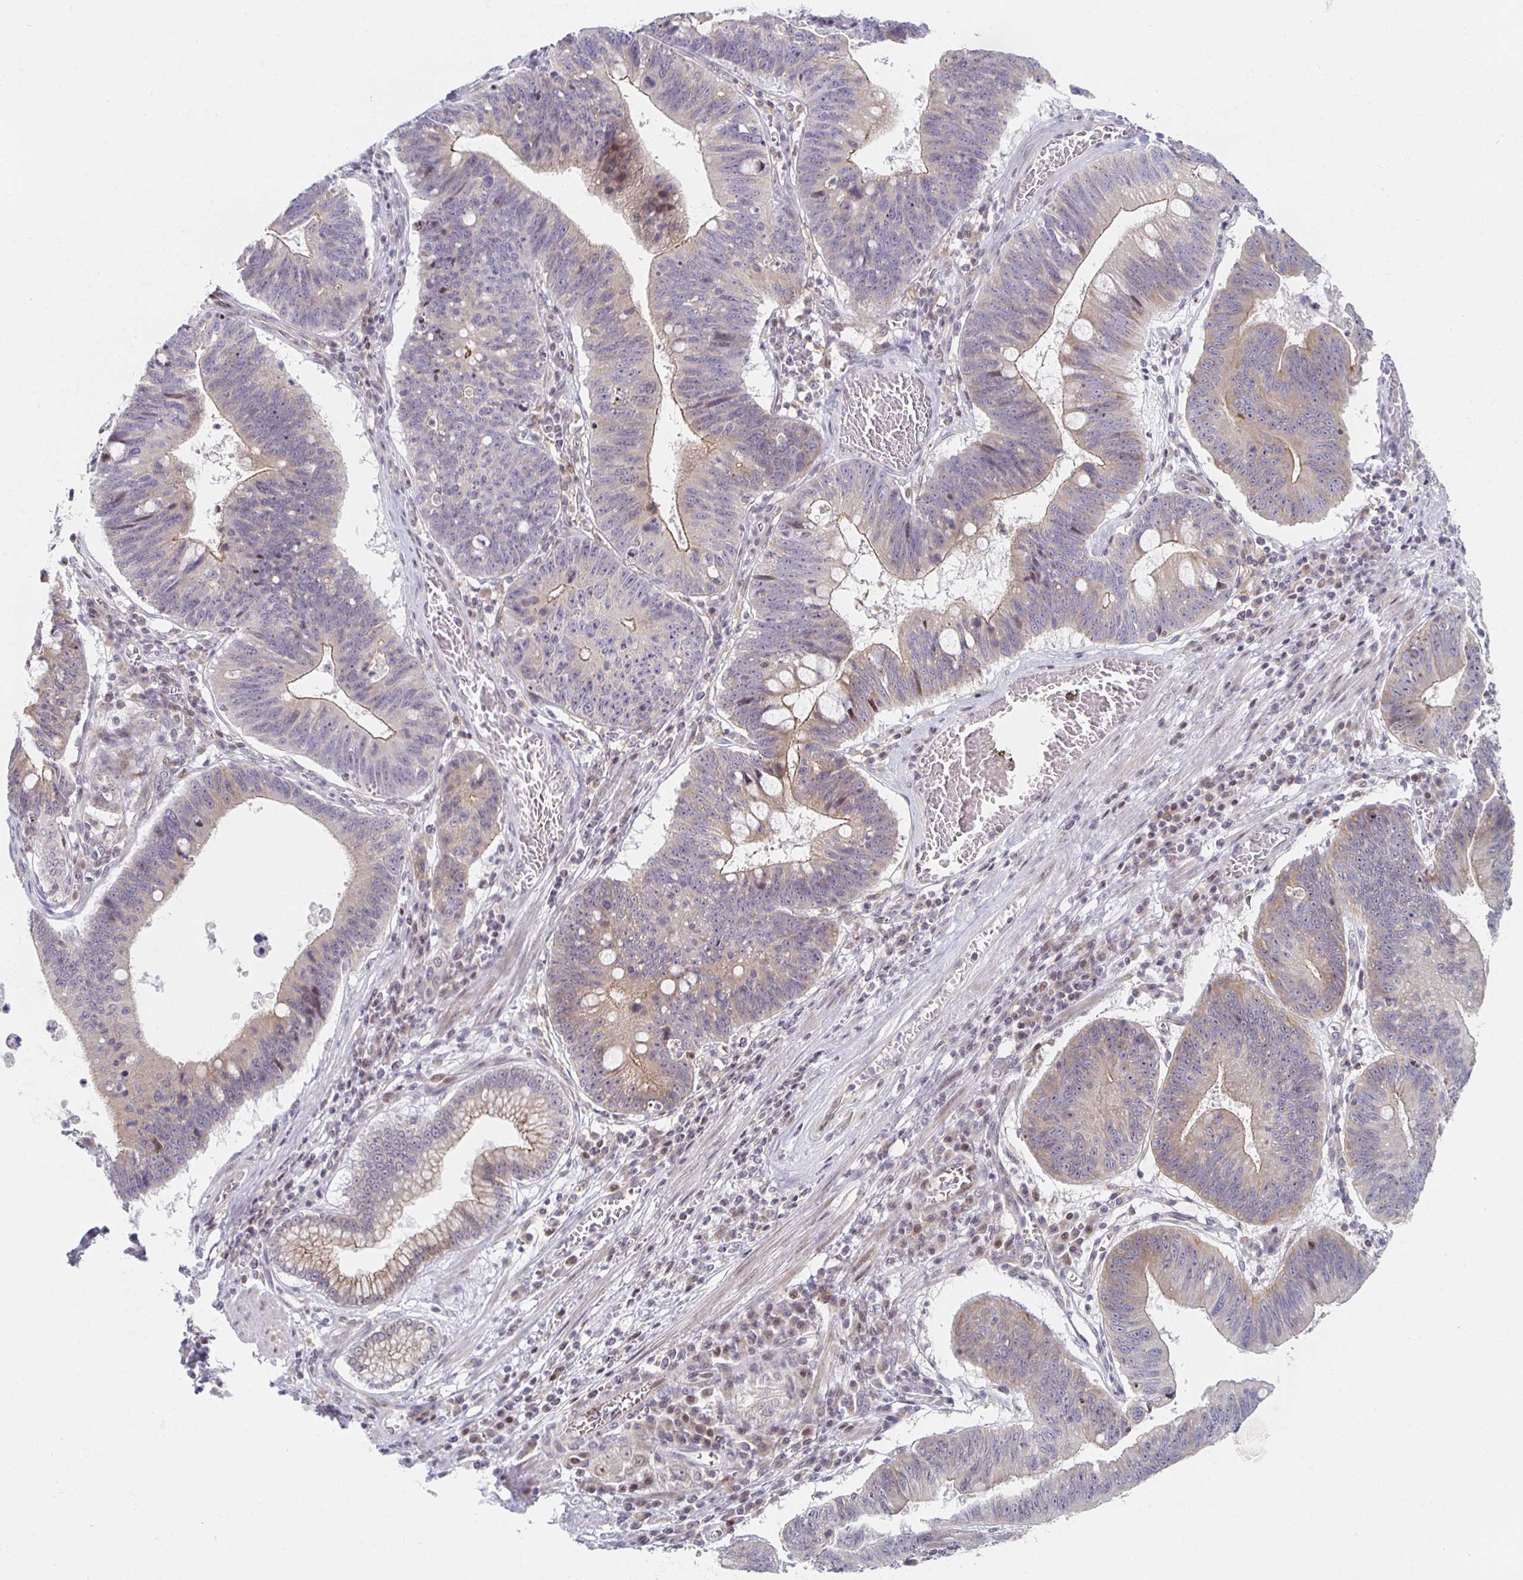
{"staining": {"intensity": "weak", "quantity": "25%-75%", "location": "cytoplasmic/membranous"}, "tissue": "stomach cancer", "cell_type": "Tumor cells", "image_type": "cancer", "snomed": [{"axis": "morphology", "description": "Adenocarcinoma, NOS"}, {"axis": "topography", "description": "Stomach"}], "caption": "An image of human stomach cancer (adenocarcinoma) stained for a protein displays weak cytoplasmic/membranous brown staining in tumor cells.", "gene": "HCFC1R1", "patient": {"sex": "male", "age": 59}}